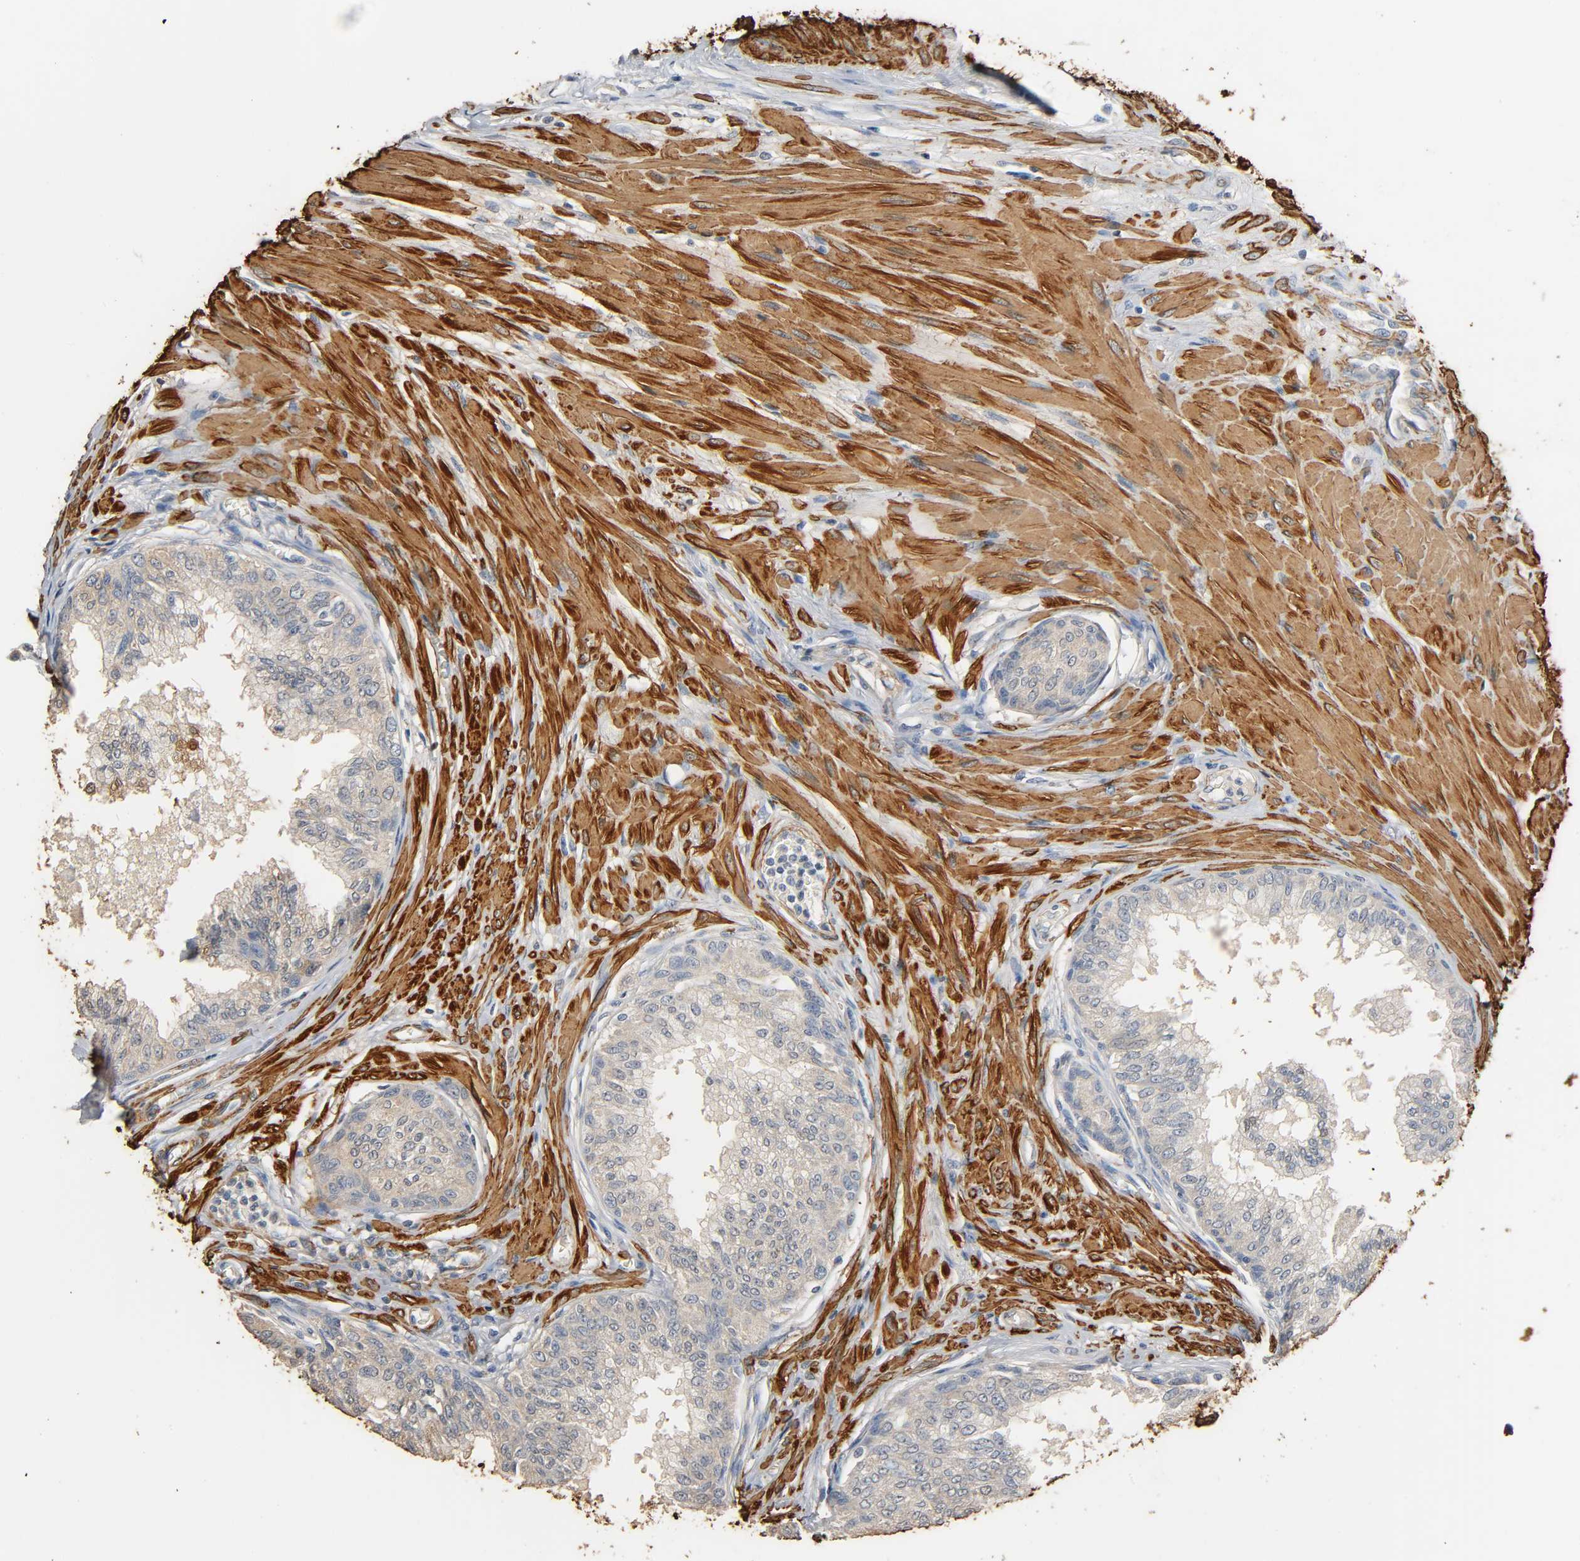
{"staining": {"intensity": "weak", "quantity": ">75%", "location": "cytoplasmic/membranous"}, "tissue": "prostate", "cell_type": "Glandular cells", "image_type": "normal", "snomed": [{"axis": "morphology", "description": "Normal tissue, NOS"}, {"axis": "topography", "description": "Prostate"}, {"axis": "topography", "description": "Seminal veicle"}], "caption": "Immunohistochemistry image of benign prostate stained for a protein (brown), which exhibits low levels of weak cytoplasmic/membranous expression in approximately >75% of glandular cells.", "gene": "GSTA1", "patient": {"sex": "male", "age": 60}}